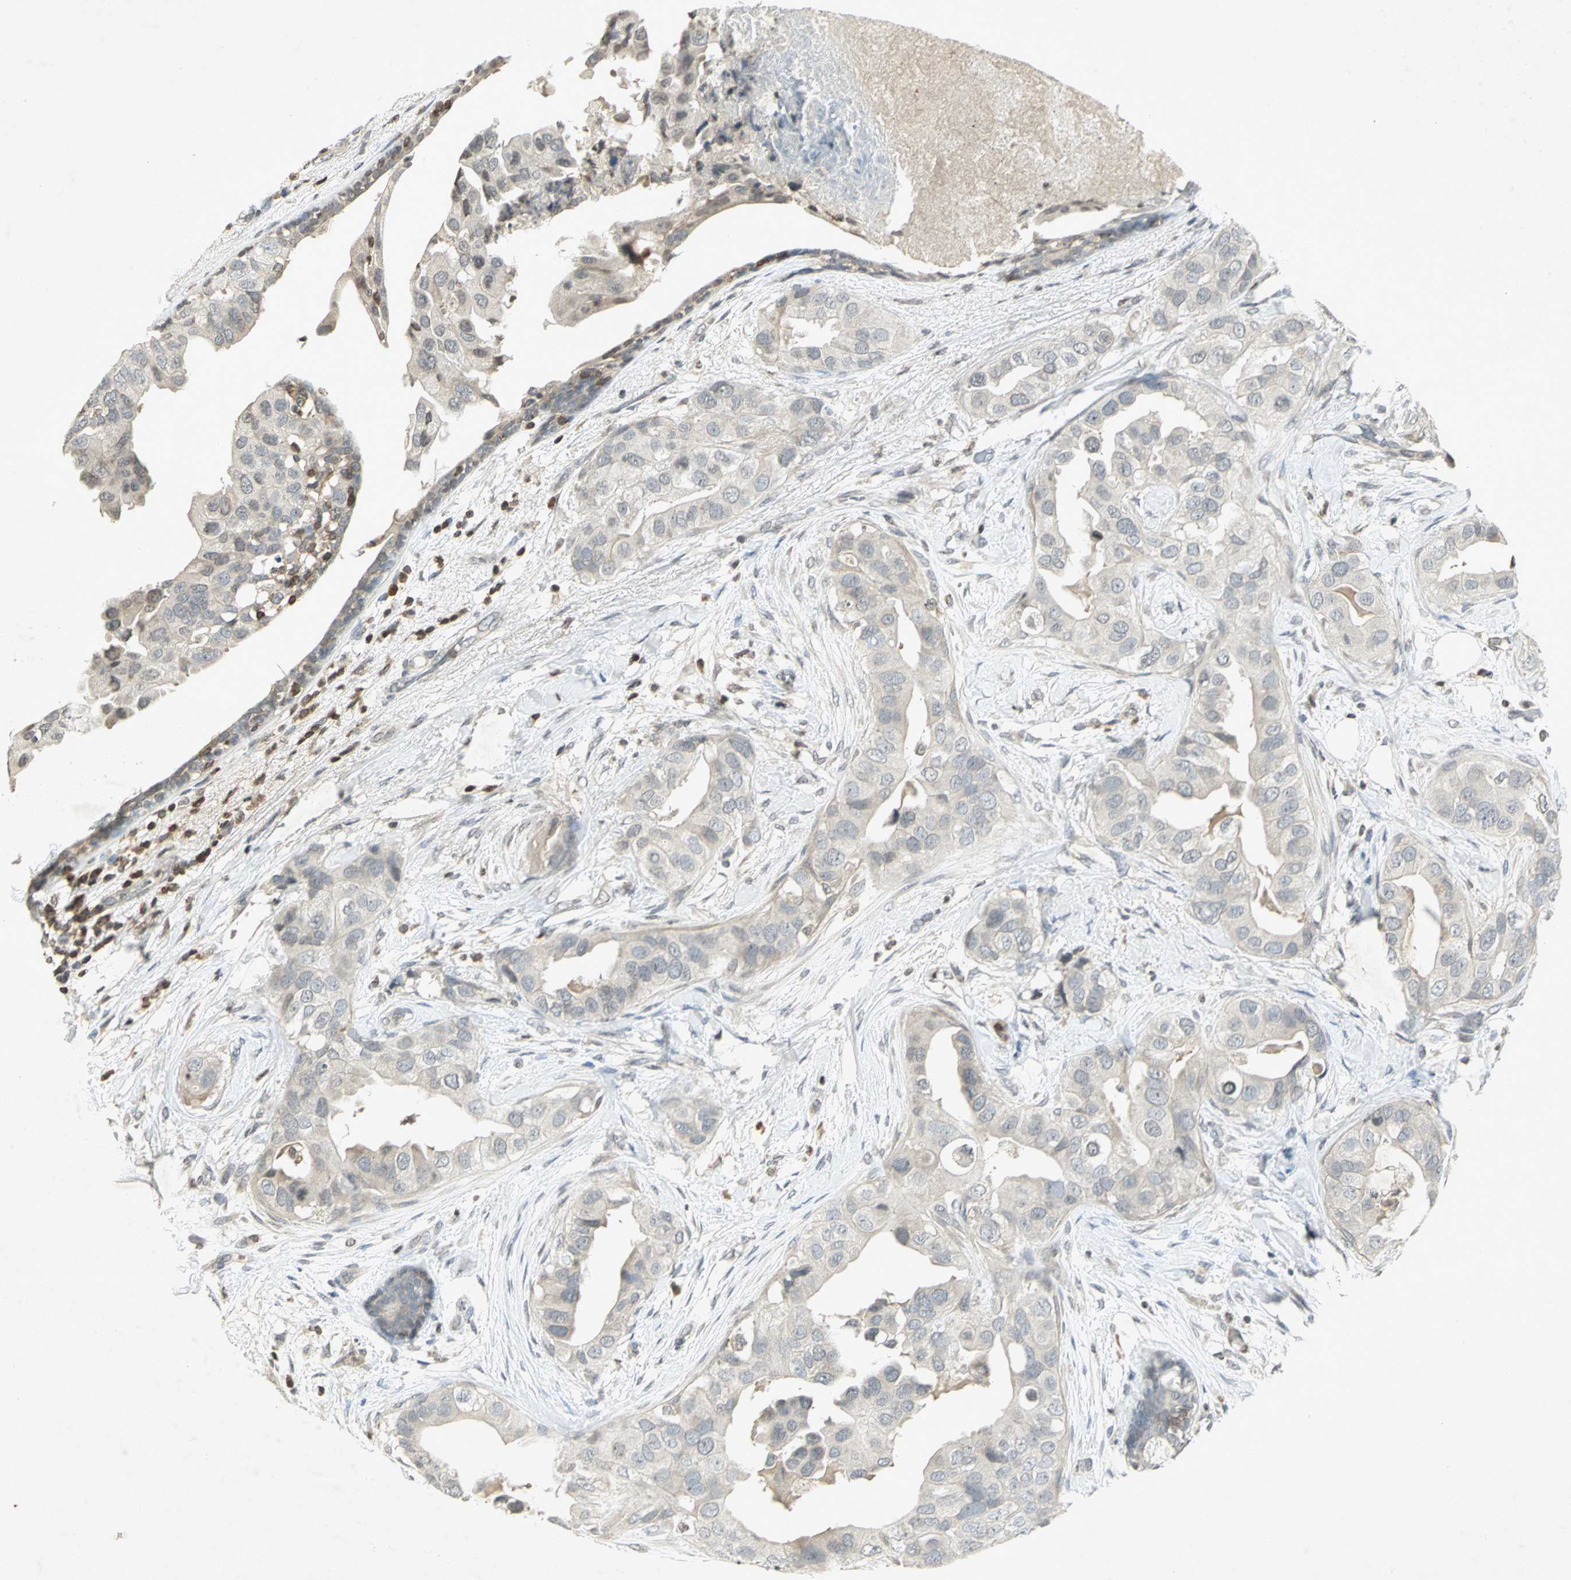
{"staining": {"intensity": "negative", "quantity": "none", "location": "none"}, "tissue": "breast cancer", "cell_type": "Tumor cells", "image_type": "cancer", "snomed": [{"axis": "morphology", "description": "Duct carcinoma"}, {"axis": "topography", "description": "Breast"}], "caption": "There is no significant expression in tumor cells of breast invasive ductal carcinoma. The staining was performed using DAB (3,3'-diaminobenzidine) to visualize the protein expression in brown, while the nuclei were stained in blue with hematoxylin (Magnification: 20x).", "gene": "IL16", "patient": {"sex": "female", "age": 40}}